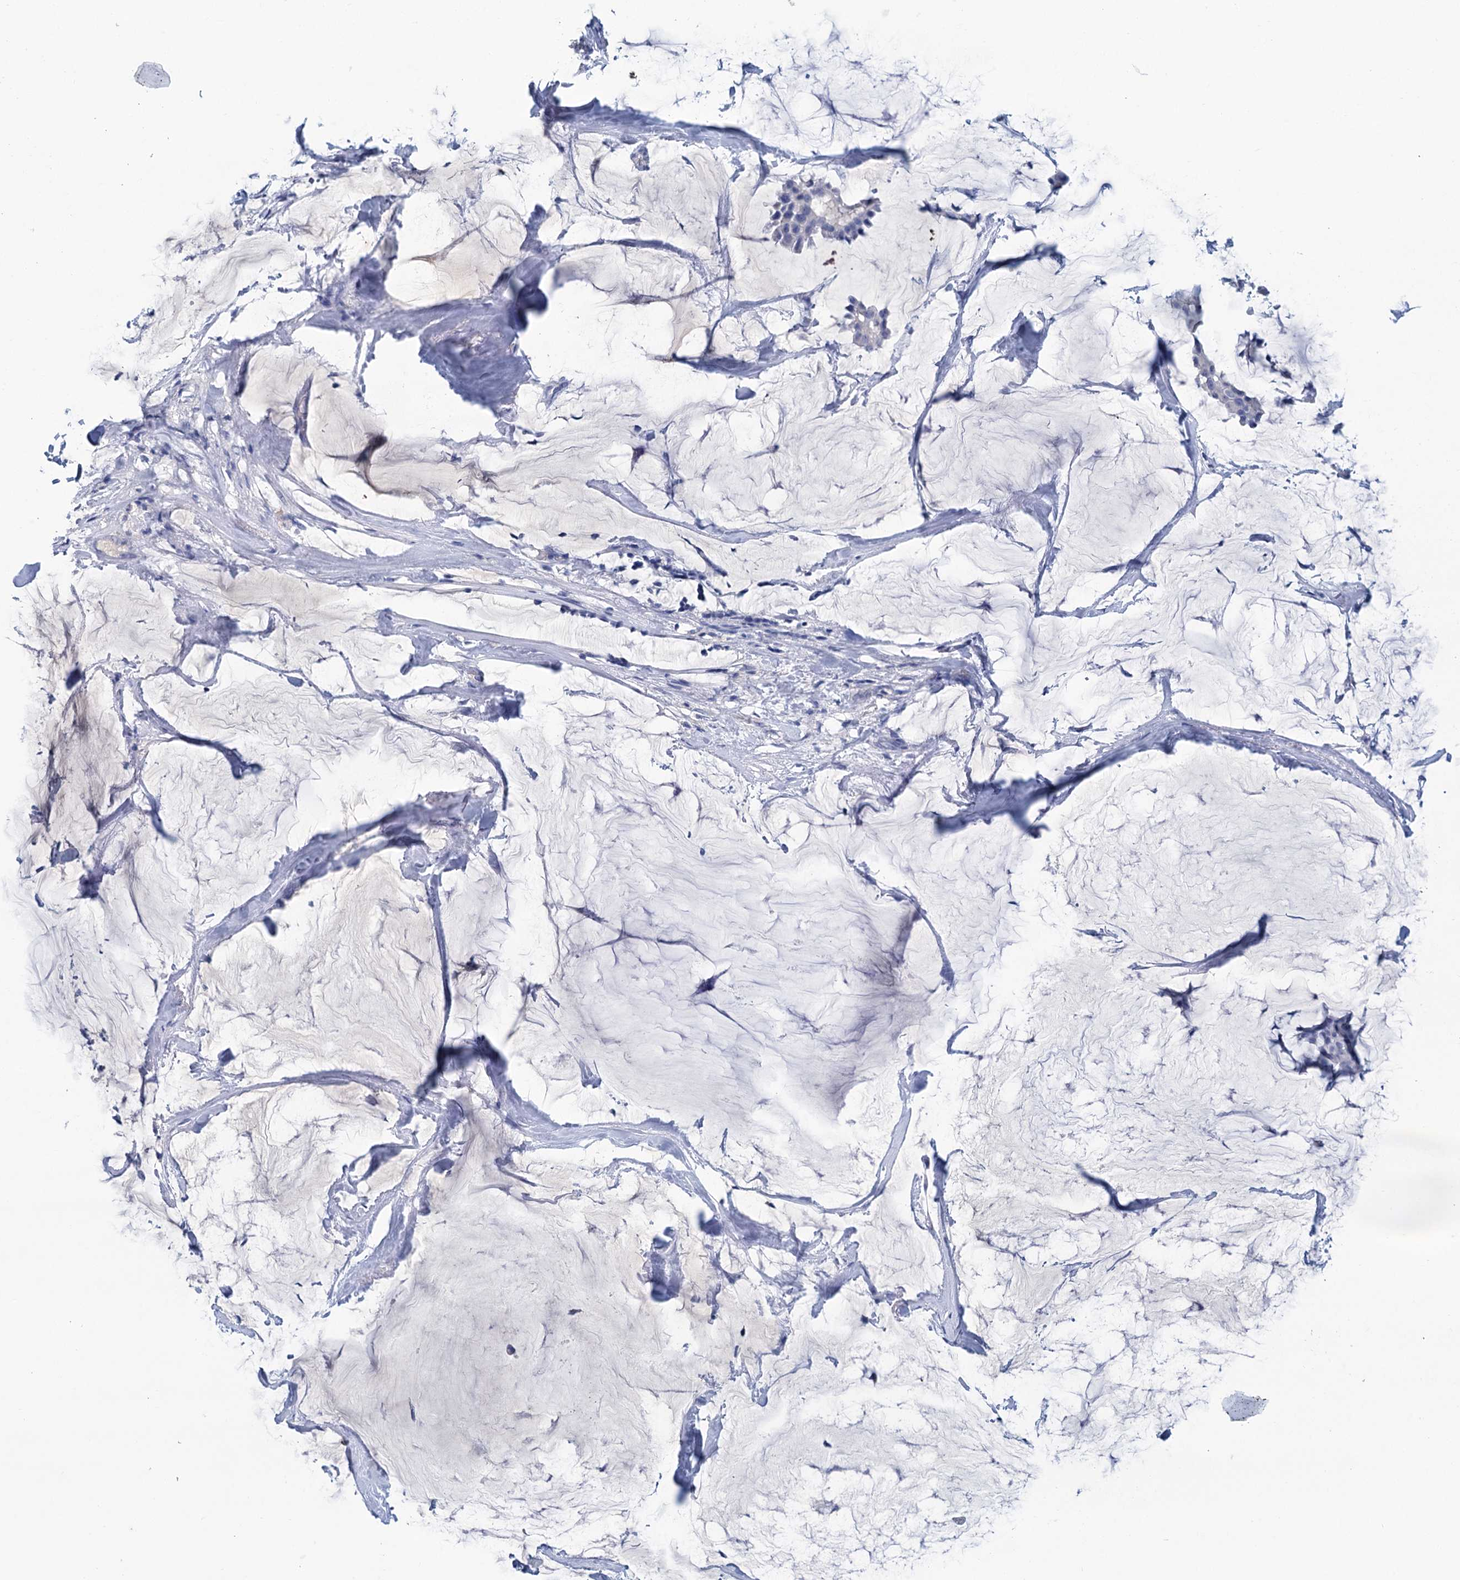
{"staining": {"intensity": "negative", "quantity": "none", "location": "none"}, "tissue": "breast cancer", "cell_type": "Tumor cells", "image_type": "cancer", "snomed": [{"axis": "morphology", "description": "Duct carcinoma"}, {"axis": "topography", "description": "Breast"}], "caption": "This is a micrograph of immunohistochemistry (IHC) staining of breast cancer (infiltrating ductal carcinoma), which shows no staining in tumor cells.", "gene": "MYOZ3", "patient": {"sex": "female", "age": 93}}